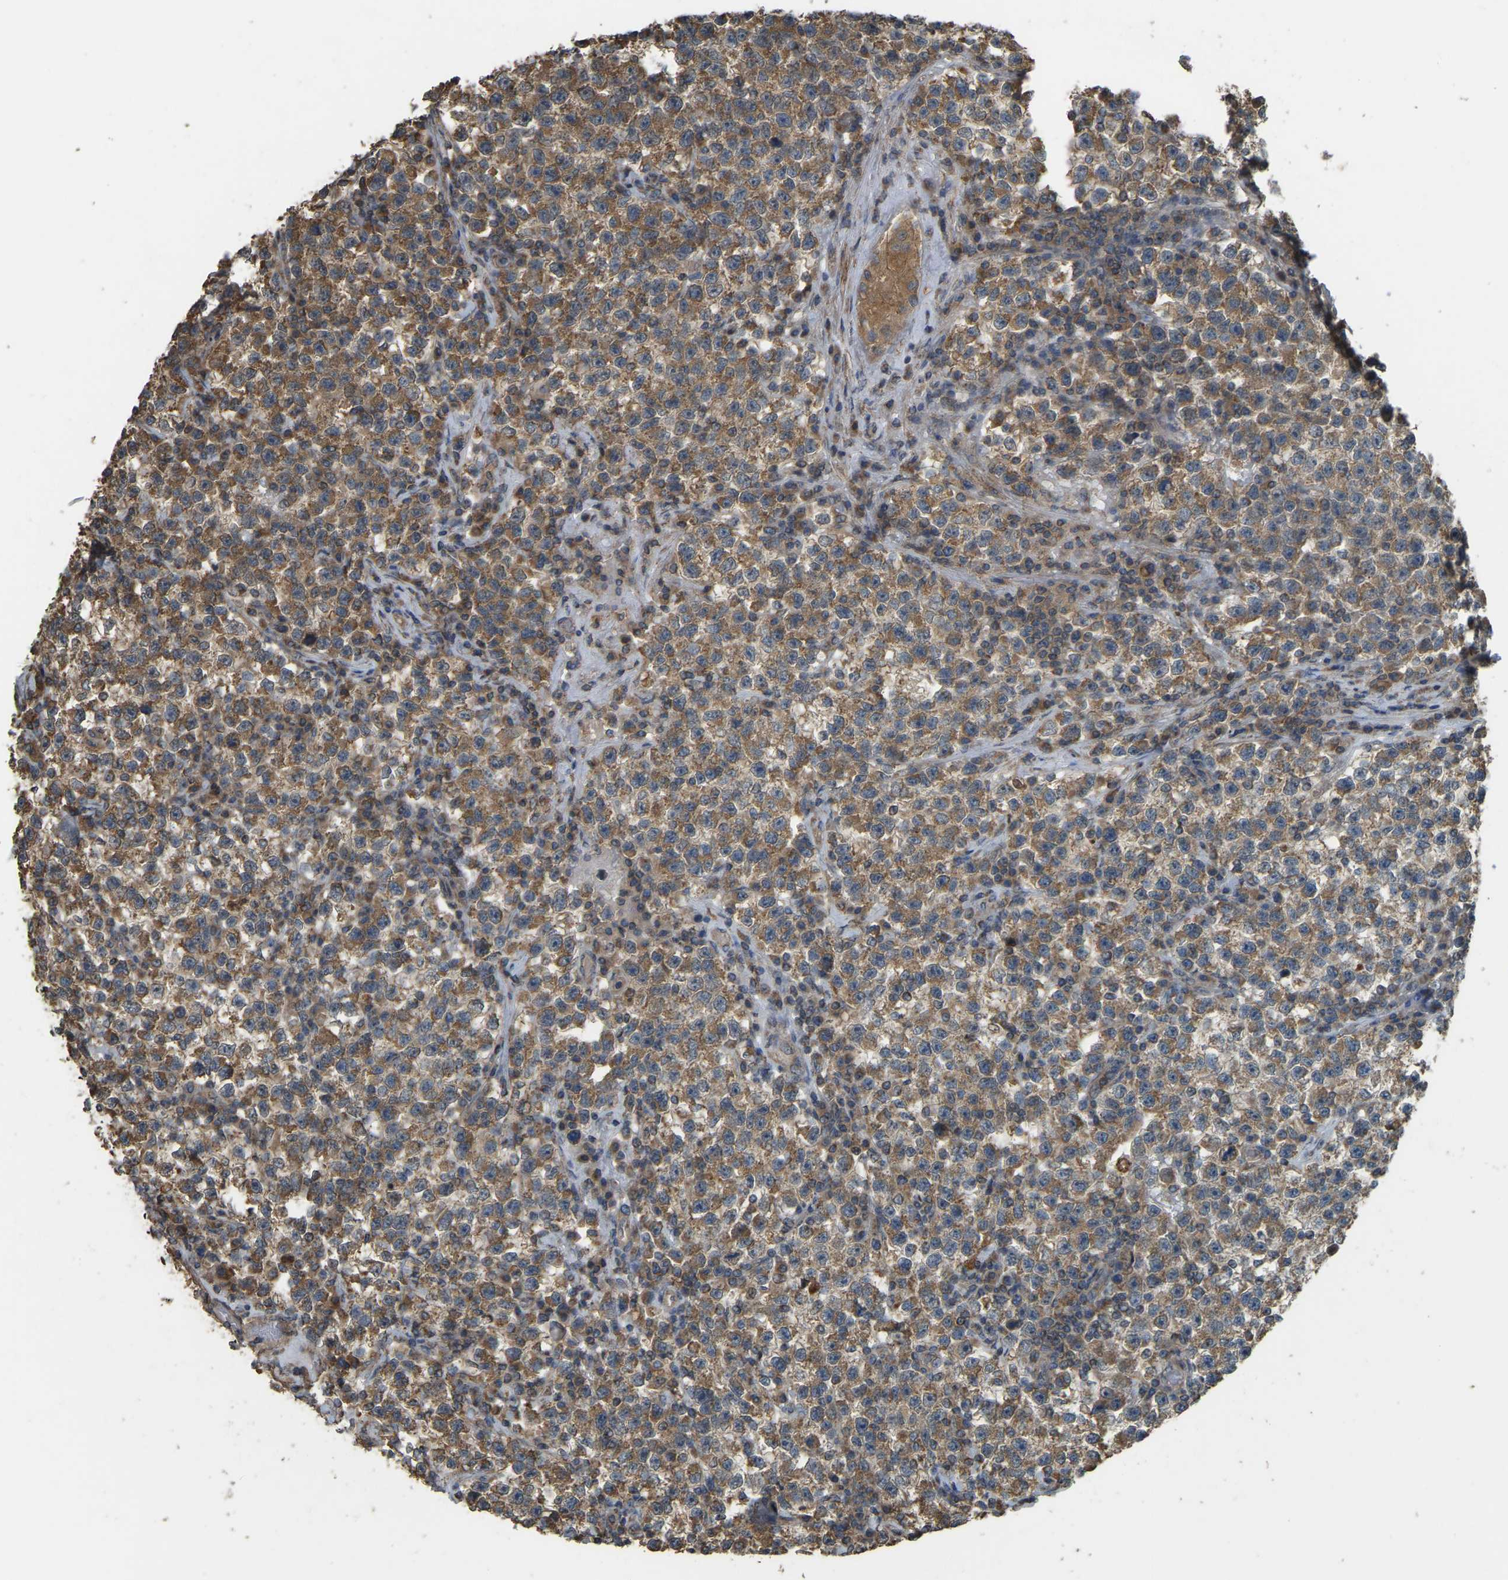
{"staining": {"intensity": "moderate", "quantity": ">75%", "location": "cytoplasmic/membranous"}, "tissue": "testis cancer", "cell_type": "Tumor cells", "image_type": "cancer", "snomed": [{"axis": "morphology", "description": "Seminoma, NOS"}, {"axis": "topography", "description": "Testis"}], "caption": "The micrograph exhibits immunohistochemical staining of testis cancer (seminoma). There is moderate cytoplasmic/membranous positivity is appreciated in approximately >75% of tumor cells.", "gene": "GNG2", "patient": {"sex": "male", "age": 22}}